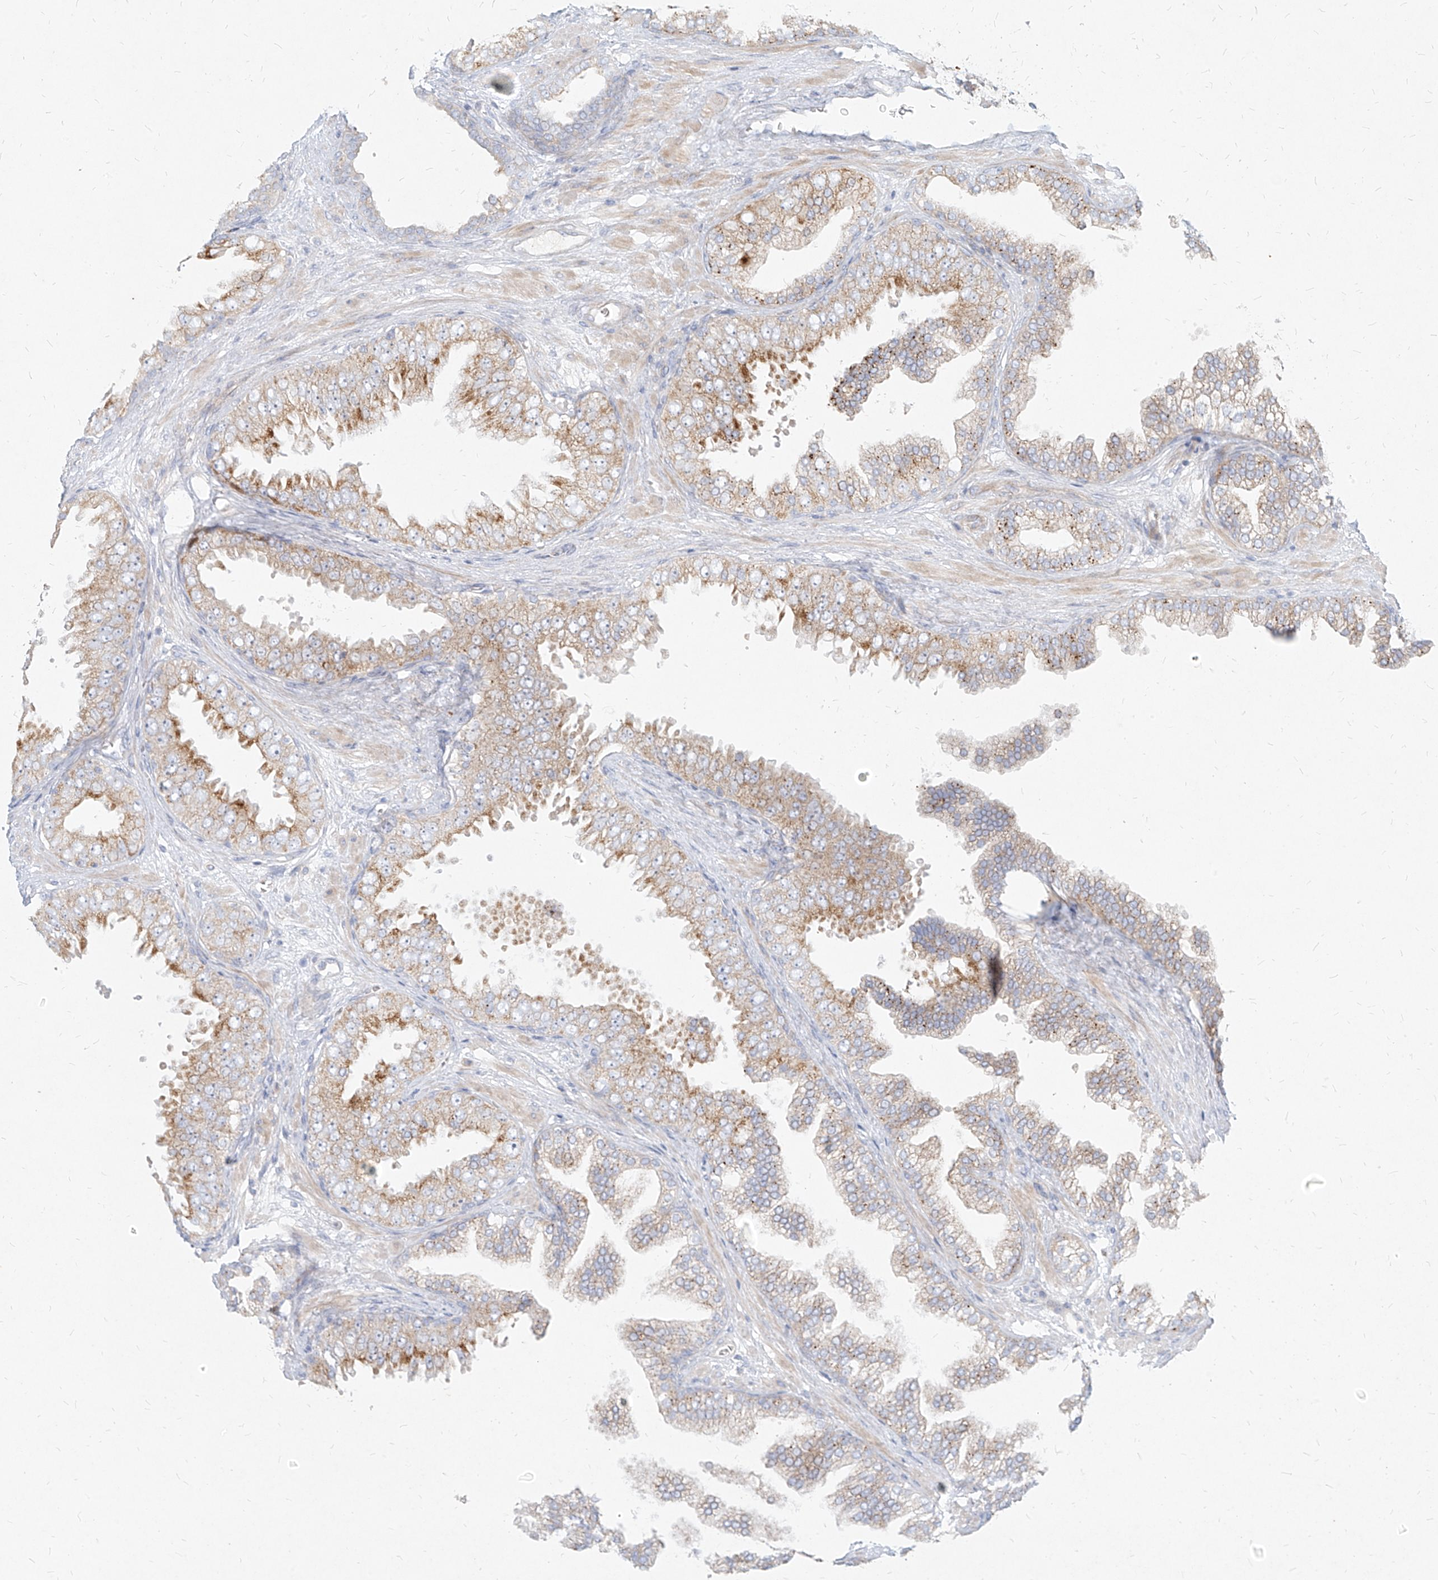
{"staining": {"intensity": "moderate", "quantity": "<25%", "location": "cytoplasmic/membranous"}, "tissue": "prostate cancer", "cell_type": "Tumor cells", "image_type": "cancer", "snomed": [{"axis": "morphology", "description": "Adenocarcinoma, High grade"}, {"axis": "topography", "description": "Prostate"}], "caption": "Human prostate cancer (high-grade adenocarcinoma) stained for a protein (brown) demonstrates moderate cytoplasmic/membranous positive positivity in about <25% of tumor cells.", "gene": "MTX2", "patient": {"sex": "male", "age": 58}}